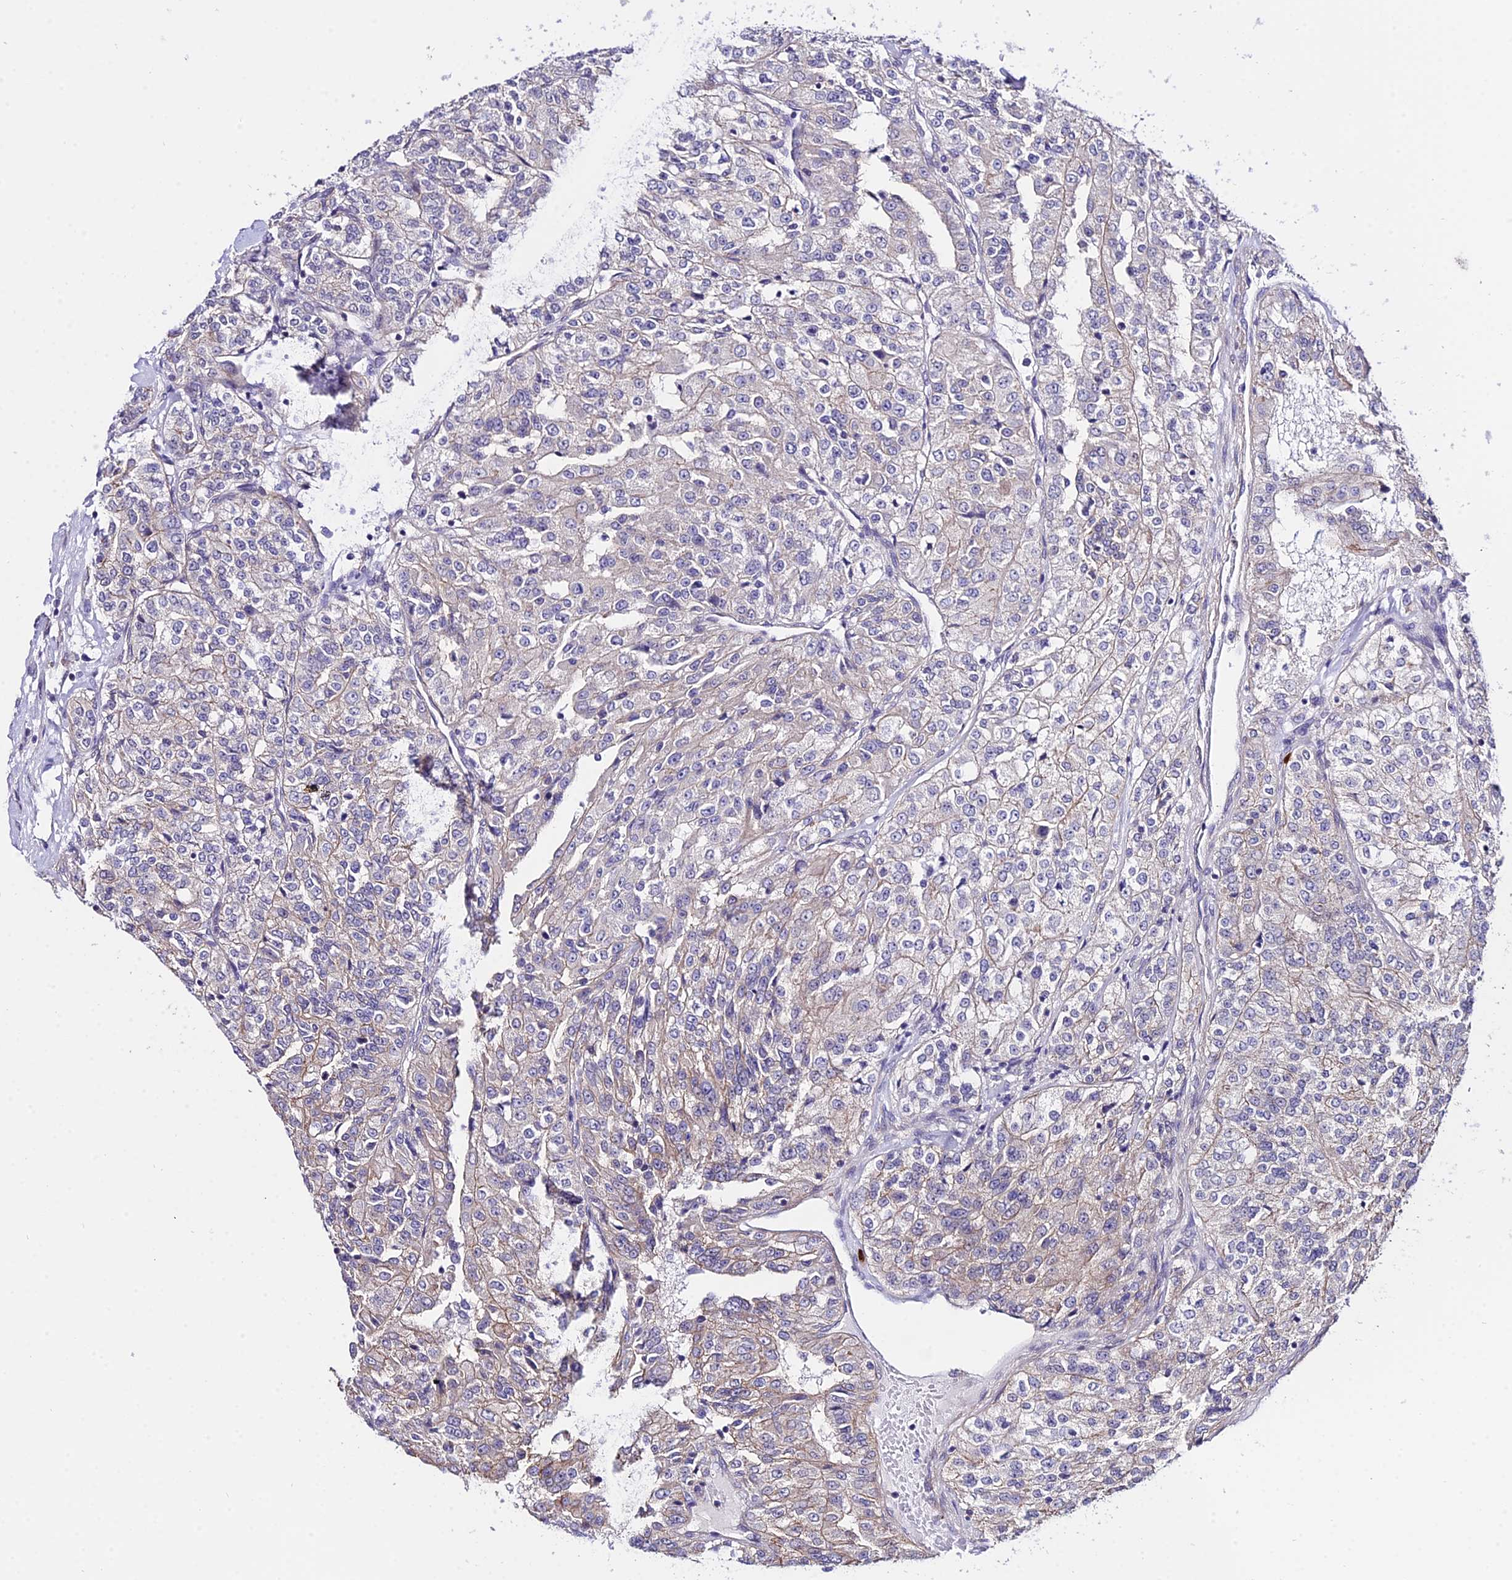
{"staining": {"intensity": "negative", "quantity": "none", "location": "none"}, "tissue": "renal cancer", "cell_type": "Tumor cells", "image_type": "cancer", "snomed": [{"axis": "morphology", "description": "Adenocarcinoma, NOS"}, {"axis": "topography", "description": "Kidney"}], "caption": "Immunohistochemistry (IHC) photomicrograph of adenocarcinoma (renal) stained for a protein (brown), which shows no staining in tumor cells. Brightfield microscopy of immunohistochemistry (IHC) stained with DAB (3,3'-diaminobenzidine) (brown) and hematoxylin (blue), captured at high magnification.", "gene": "POLR2I", "patient": {"sex": "female", "age": 63}}